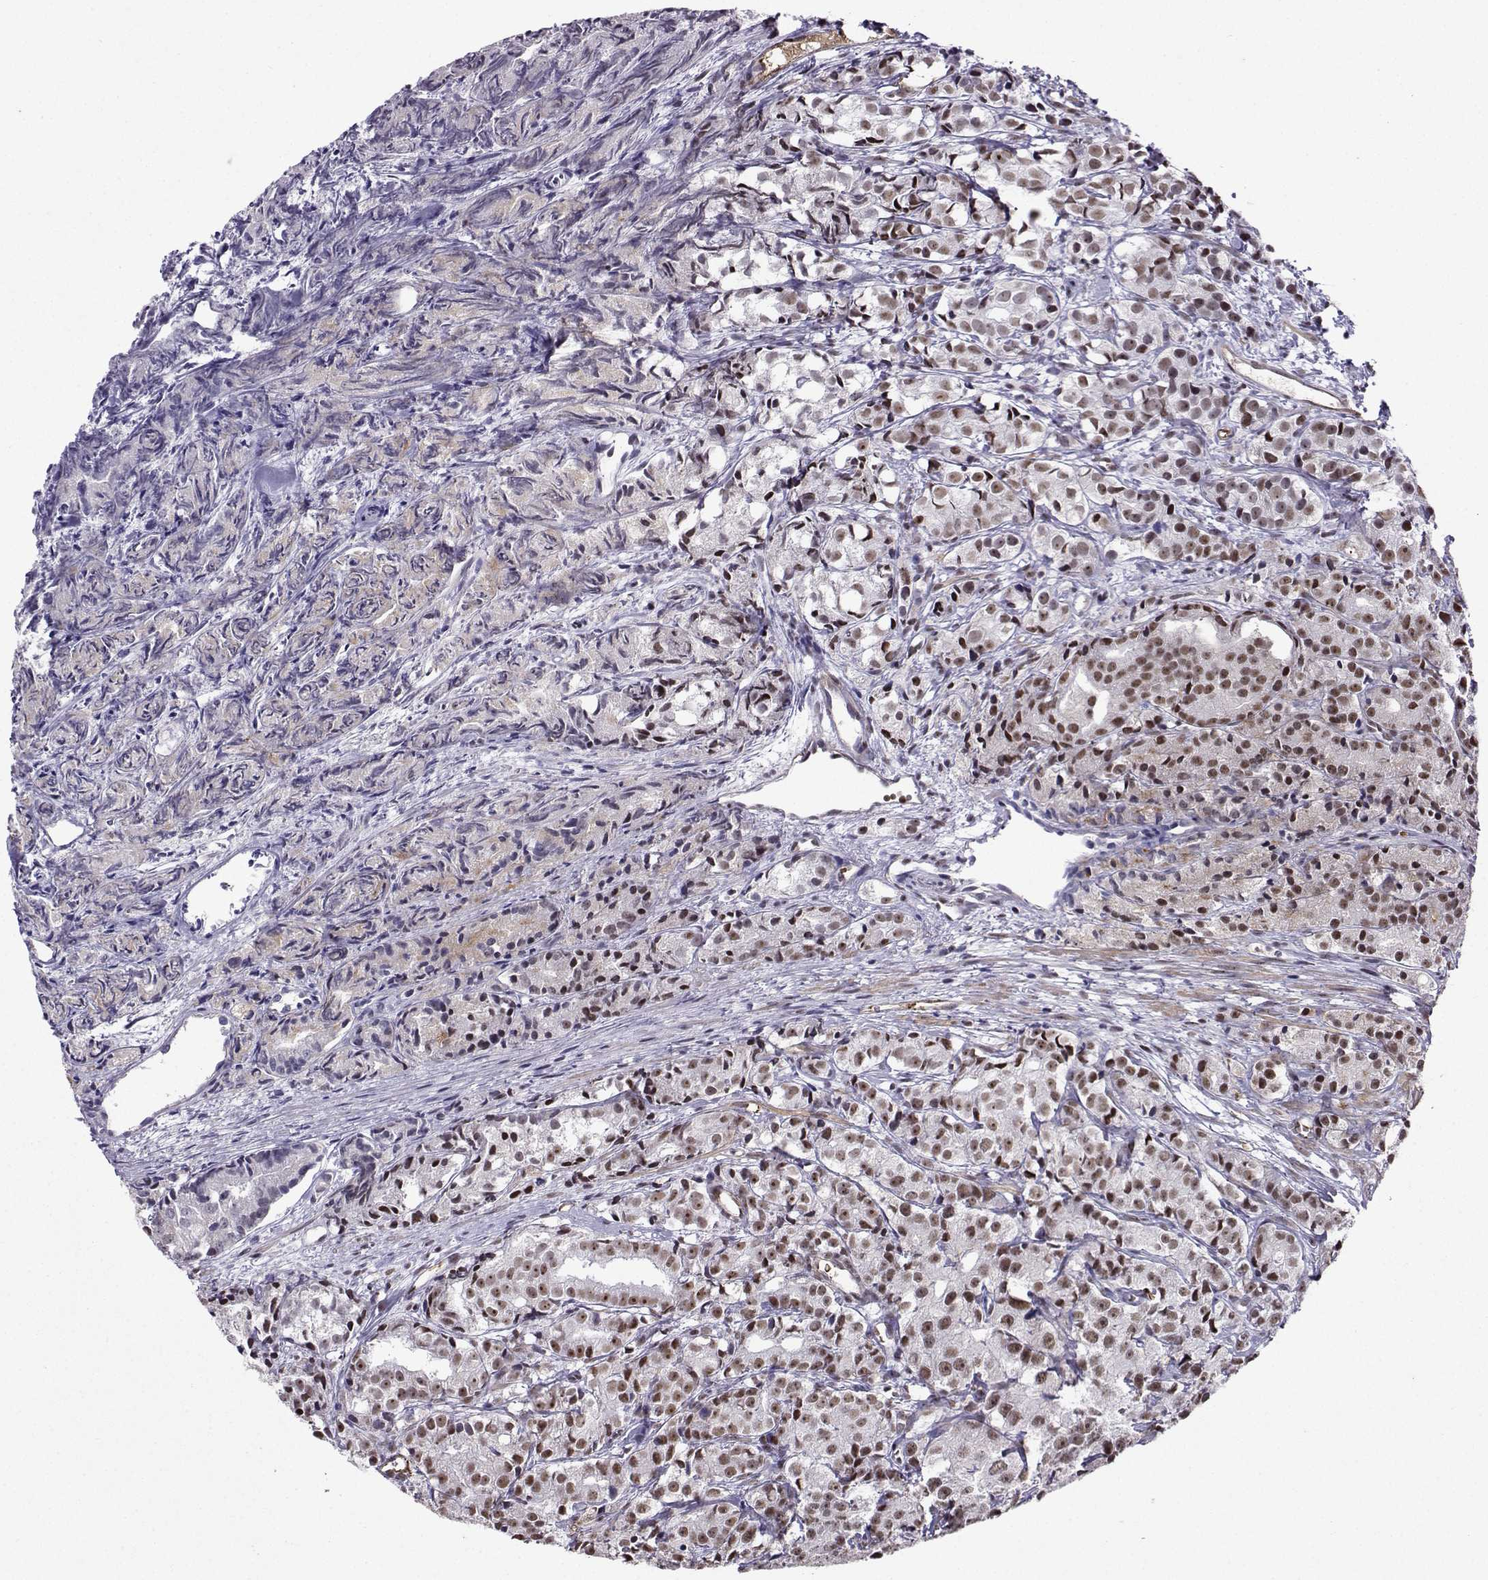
{"staining": {"intensity": "moderate", "quantity": ">75%", "location": "nuclear"}, "tissue": "prostate cancer", "cell_type": "Tumor cells", "image_type": "cancer", "snomed": [{"axis": "morphology", "description": "Adenocarcinoma, Medium grade"}, {"axis": "topography", "description": "Prostate"}], "caption": "Immunohistochemistry photomicrograph of neoplastic tissue: prostate adenocarcinoma (medium-grade) stained using IHC displays medium levels of moderate protein expression localized specifically in the nuclear of tumor cells, appearing as a nuclear brown color.", "gene": "CCNK", "patient": {"sex": "male", "age": 74}}